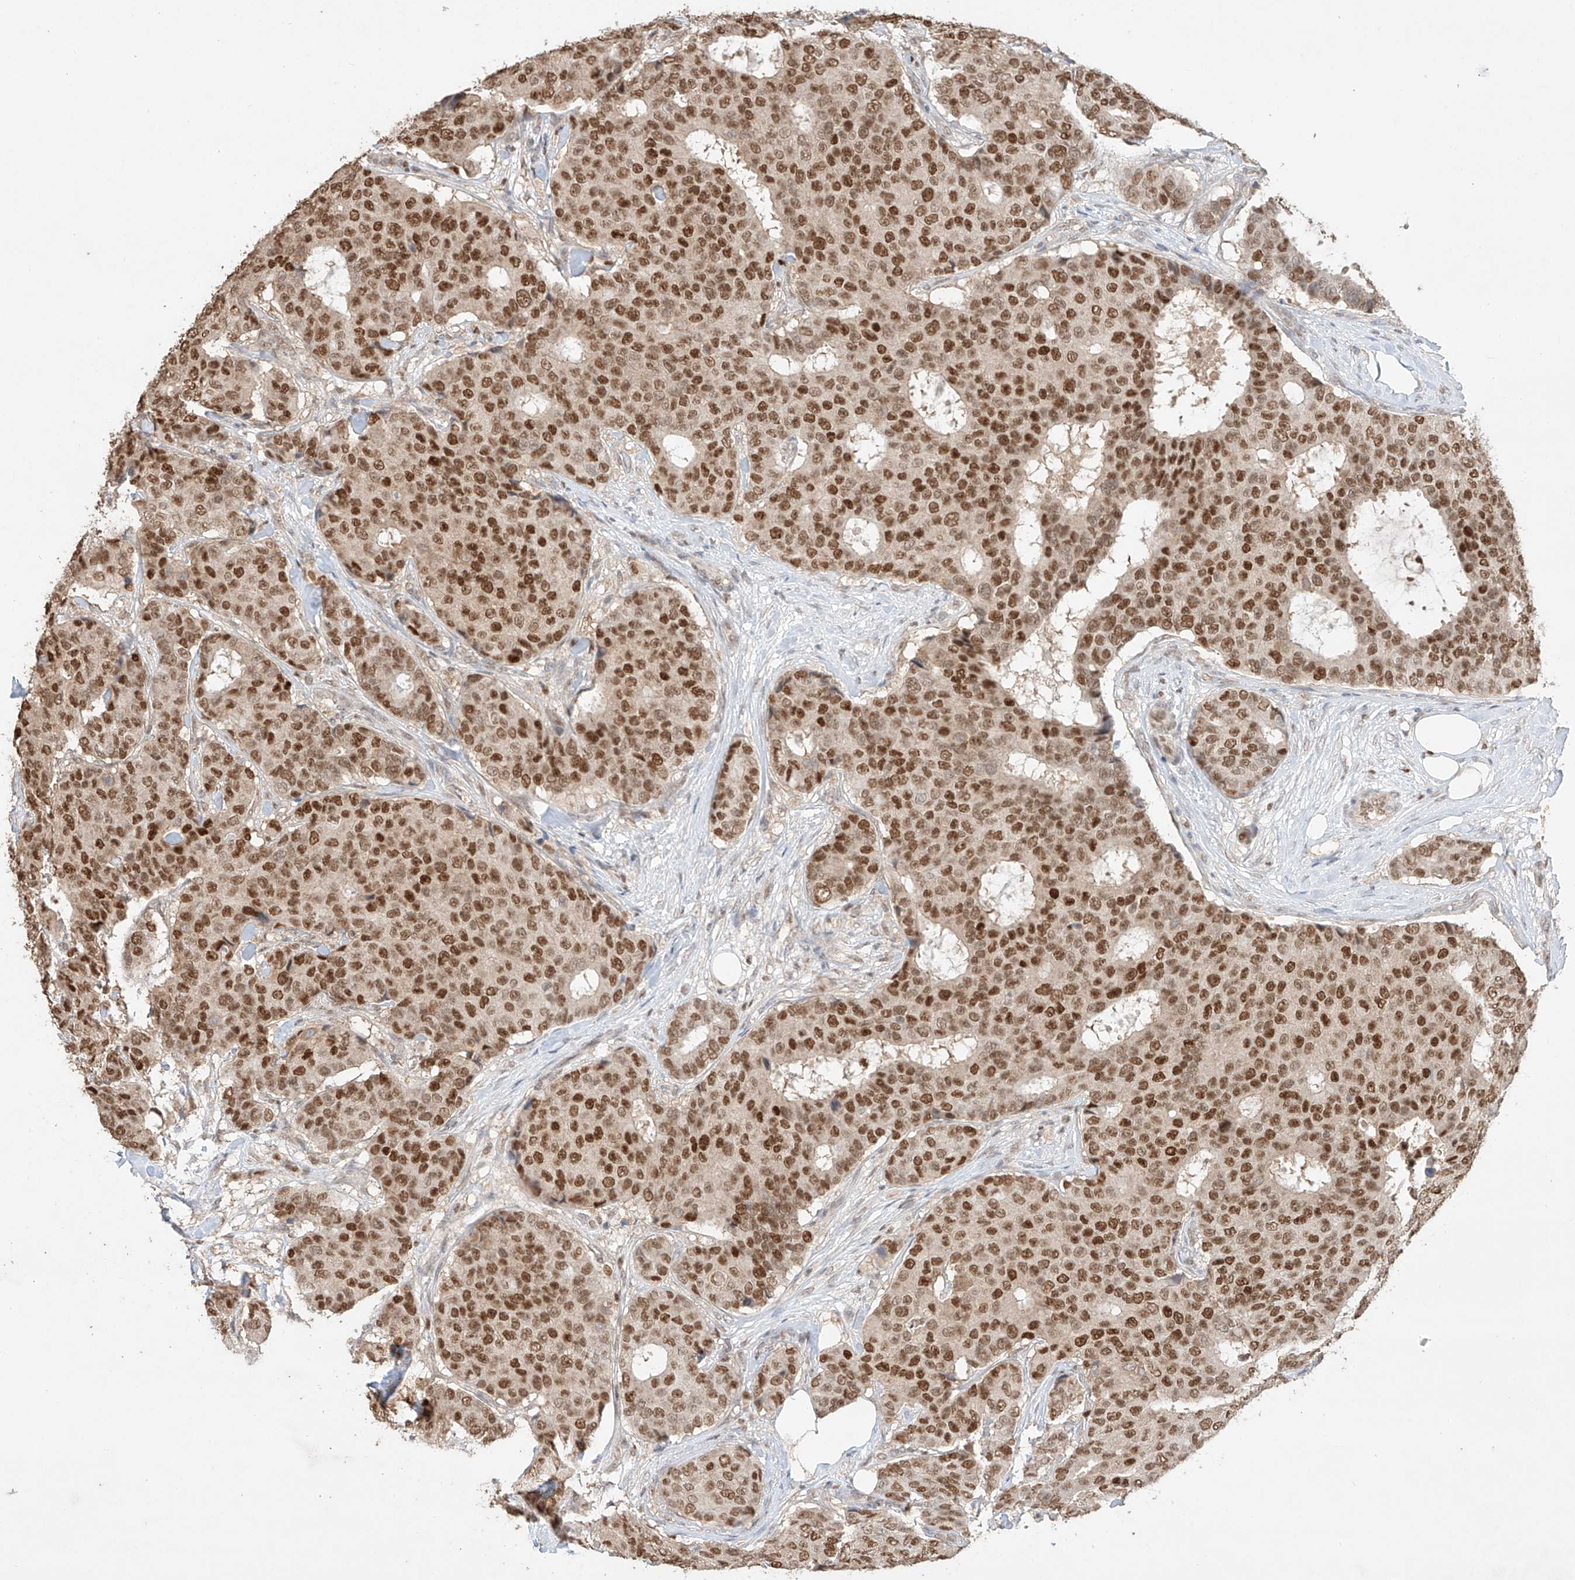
{"staining": {"intensity": "strong", "quantity": ">75%", "location": "nuclear"}, "tissue": "breast cancer", "cell_type": "Tumor cells", "image_type": "cancer", "snomed": [{"axis": "morphology", "description": "Duct carcinoma"}, {"axis": "topography", "description": "Breast"}], "caption": "The photomicrograph shows immunohistochemical staining of breast cancer (intraductal carcinoma). There is strong nuclear staining is present in approximately >75% of tumor cells.", "gene": "APIP", "patient": {"sex": "female", "age": 75}}